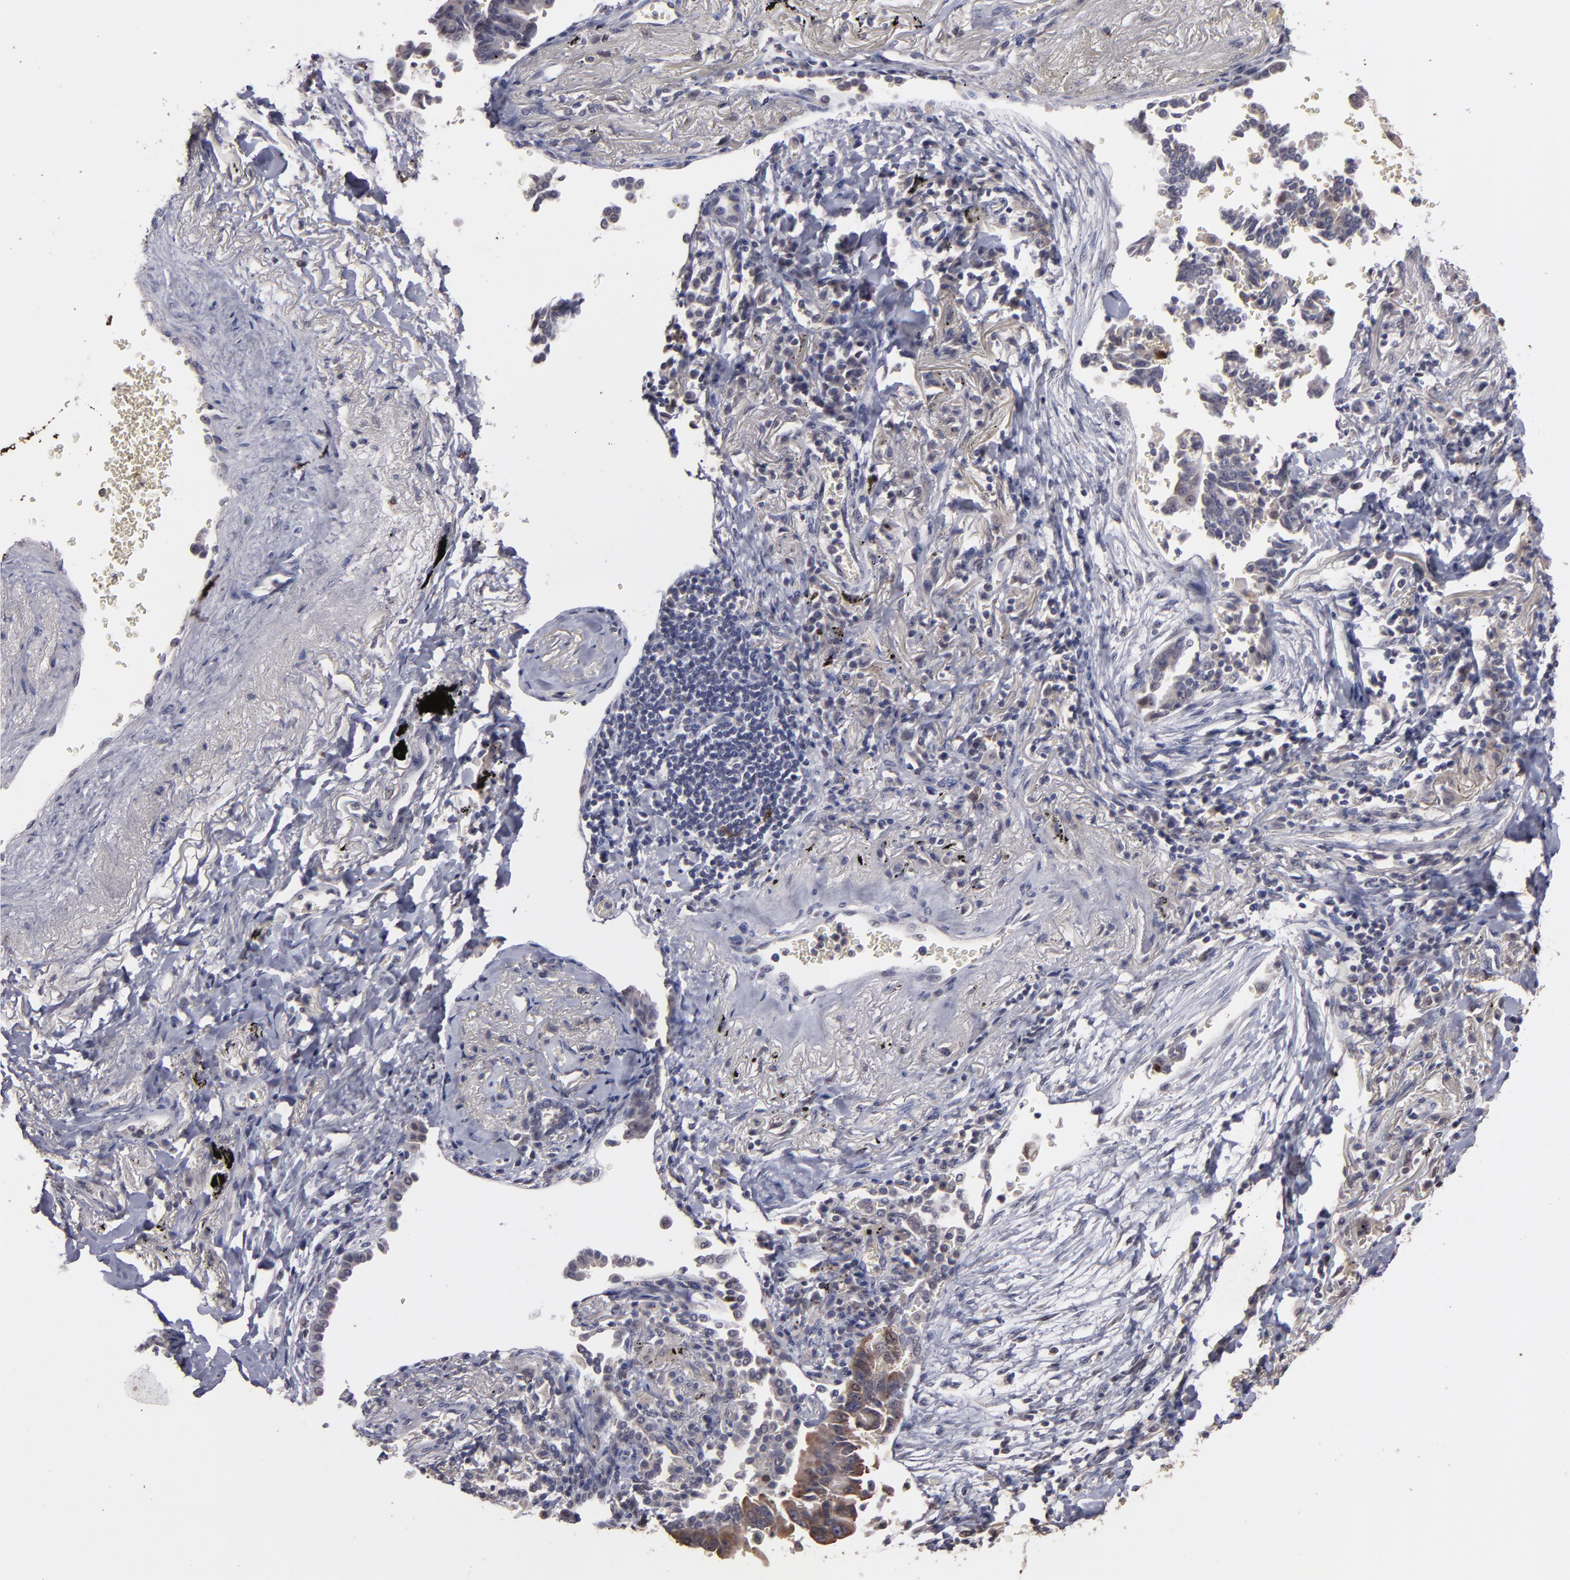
{"staining": {"intensity": "weak", "quantity": "25%-75%", "location": "cytoplasmic/membranous,nuclear"}, "tissue": "lung cancer", "cell_type": "Tumor cells", "image_type": "cancer", "snomed": [{"axis": "morphology", "description": "Adenocarcinoma, NOS"}, {"axis": "topography", "description": "Lung"}], "caption": "The immunohistochemical stain shows weak cytoplasmic/membranous and nuclear positivity in tumor cells of adenocarcinoma (lung) tissue. The protein is shown in brown color, while the nuclei are stained blue.", "gene": "S100A1", "patient": {"sex": "female", "age": 64}}